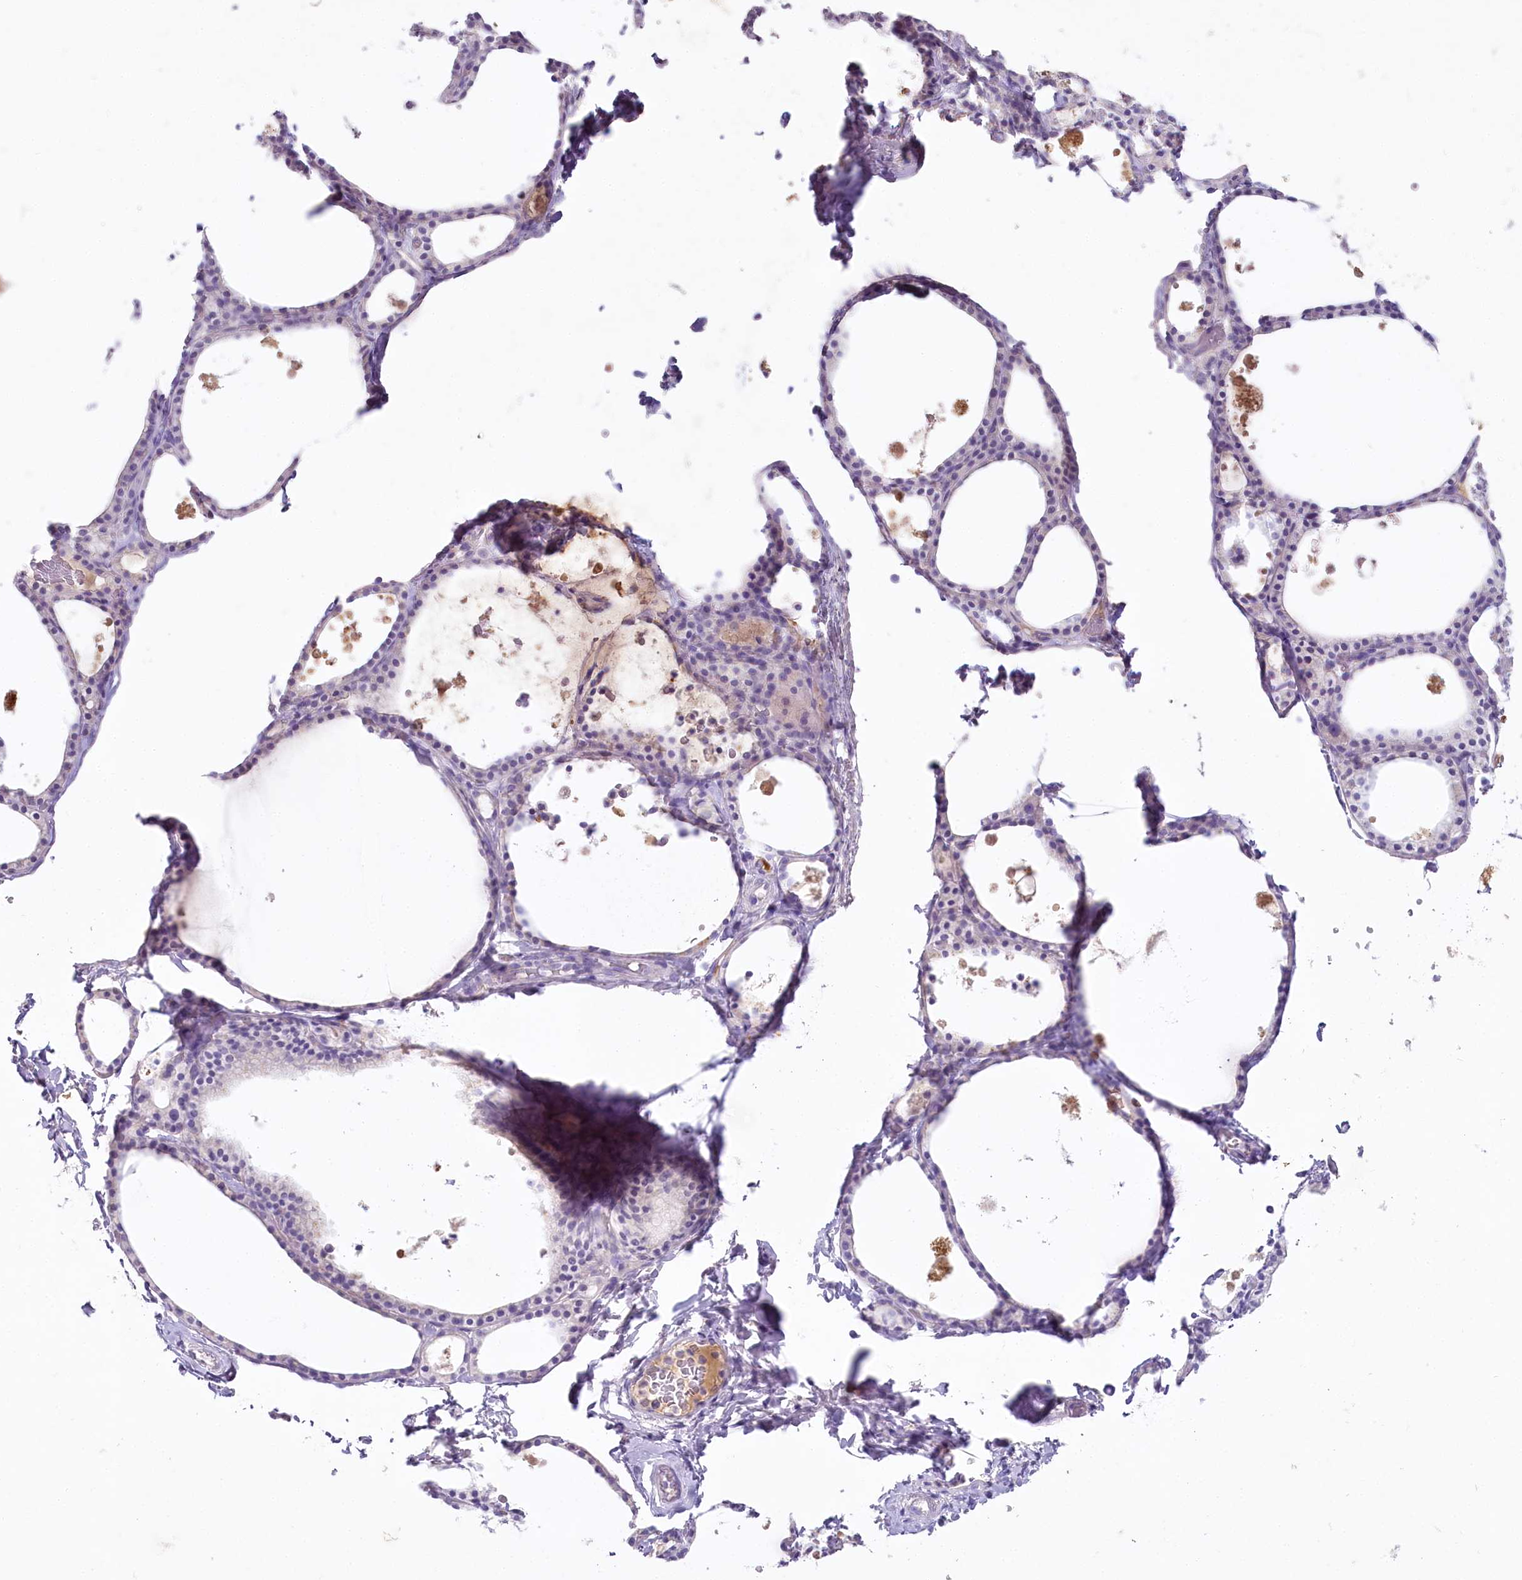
{"staining": {"intensity": "negative", "quantity": "none", "location": "none"}, "tissue": "thyroid gland", "cell_type": "Glandular cells", "image_type": "normal", "snomed": [{"axis": "morphology", "description": "Normal tissue, NOS"}, {"axis": "topography", "description": "Thyroid gland"}], "caption": "Histopathology image shows no significant protein expression in glandular cells of benign thyroid gland. The staining was performed using DAB to visualize the protein expression in brown, while the nuclei were stained in blue with hematoxylin (Magnification: 20x).", "gene": "HPD", "patient": {"sex": "male", "age": 56}}